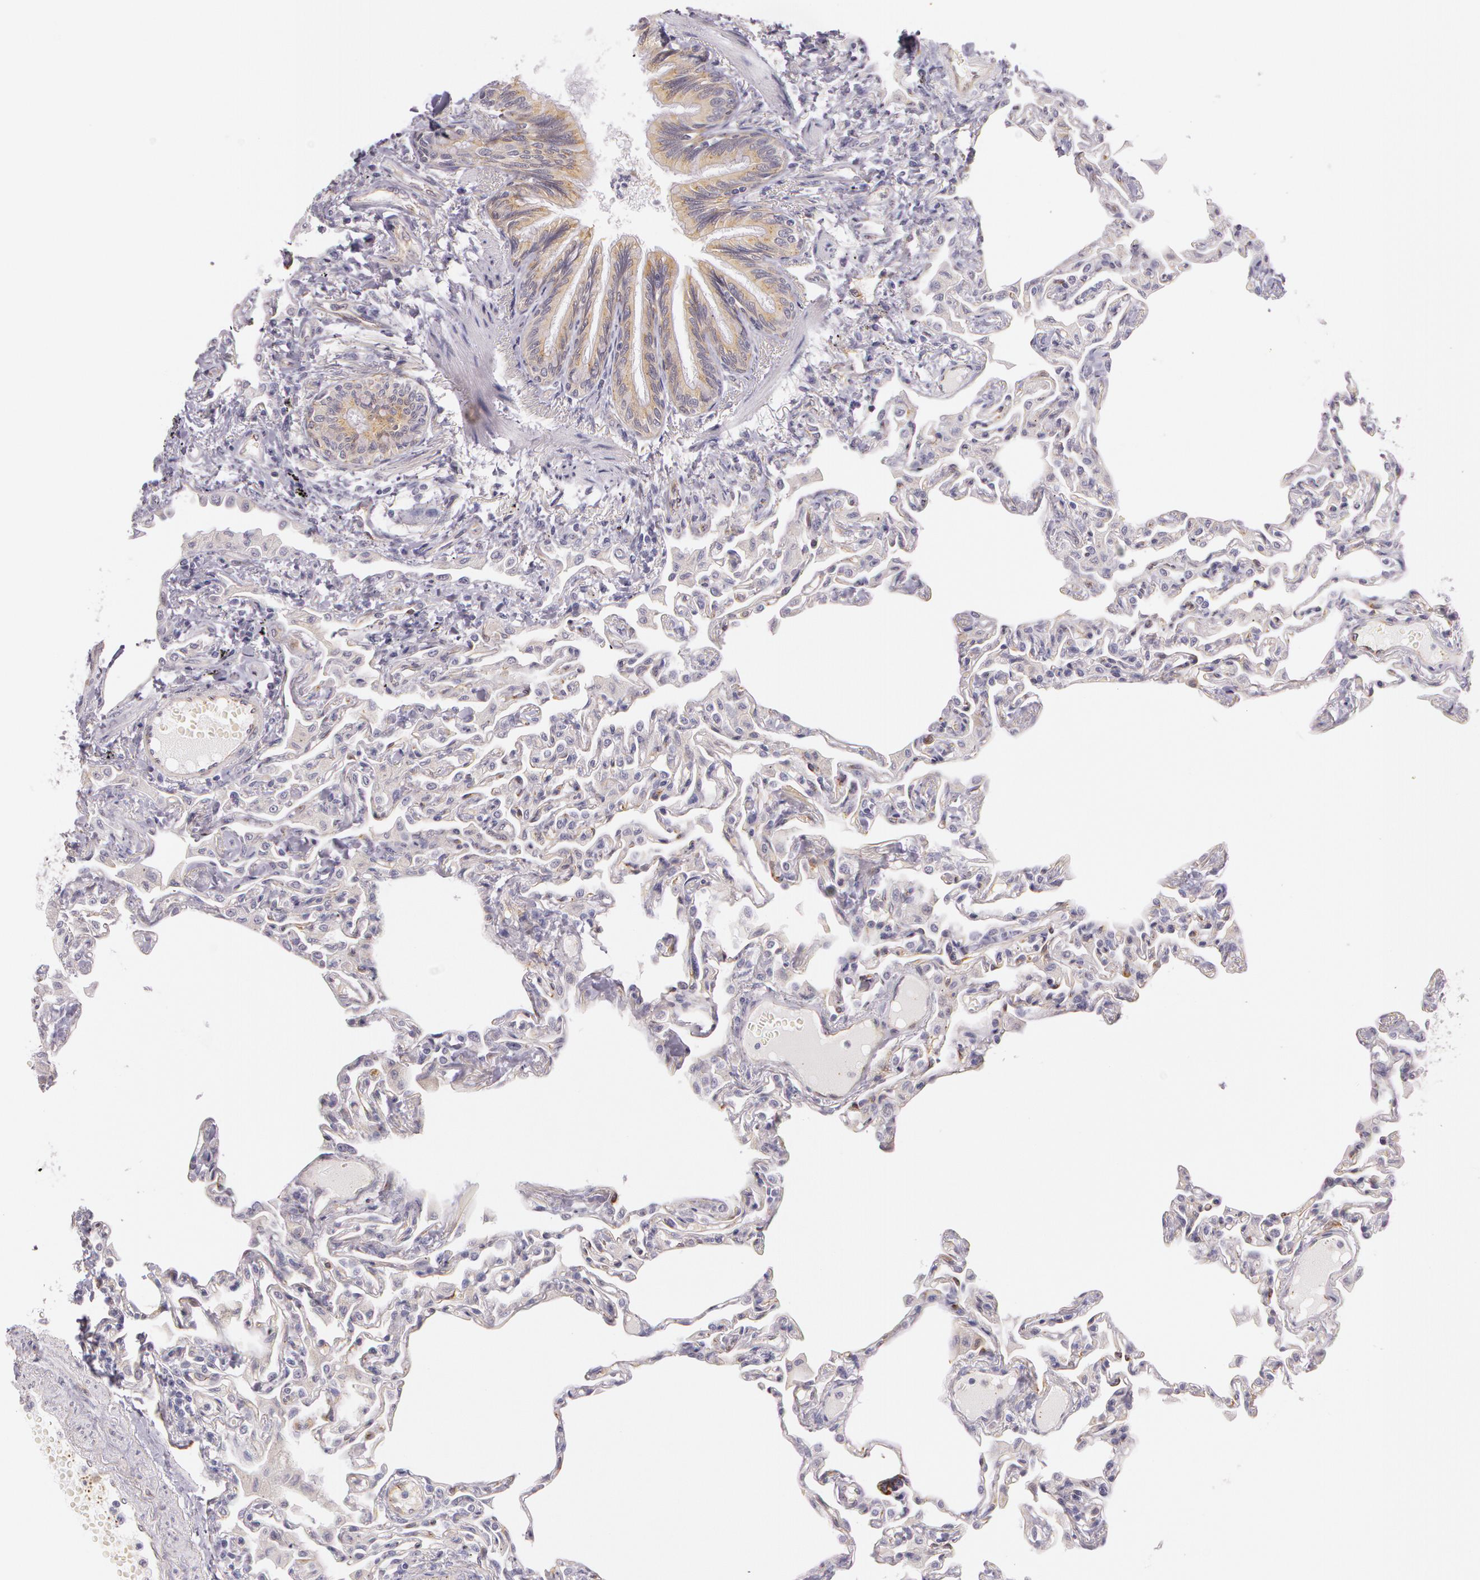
{"staining": {"intensity": "weak", "quantity": "25%-75%", "location": "cytoplasmic/membranous"}, "tissue": "lung", "cell_type": "Alveolar cells", "image_type": "normal", "snomed": [{"axis": "morphology", "description": "Normal tissue, NOS"}, {"axis": "topography", "description": "Lung"}], "caption": "The photomicrograph demonstrates staining of benign lung, revealing weak cytoplasmic/membranous protein staining (brown color) within alveolar cells. (IHC, brightfield microscopy, high magnification).", "gene": "APP", "patient": {"sex": "female", "age": 49}}